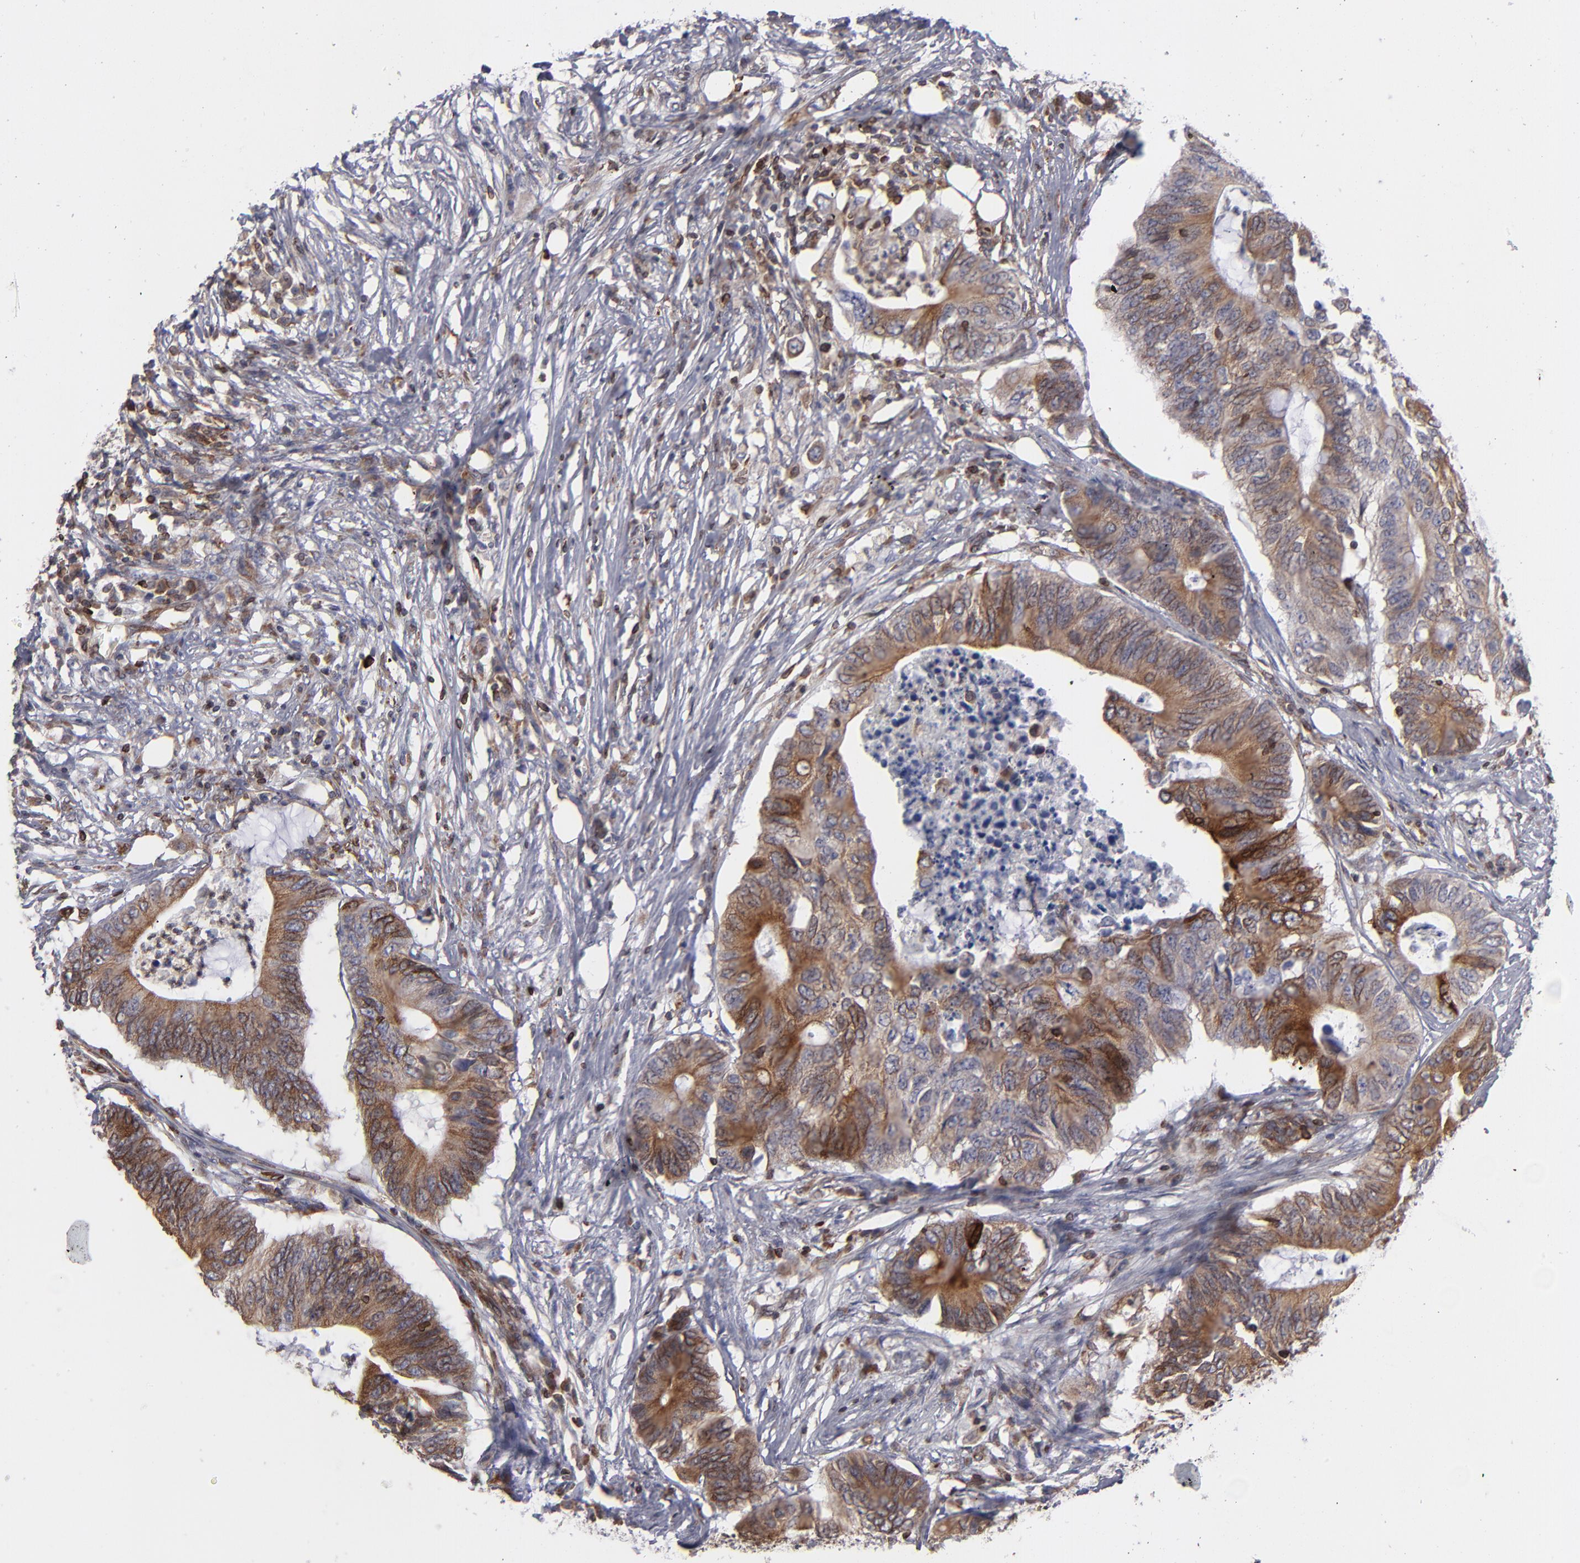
{"staining": {"intensity": "moderate", "quantity": ">75%", "location": "cytoplasmic/membranous"}, "tissue": "colorectal cancer", "cell_type": "Tumor cells", "image_type": "cancer", "snomed": [{"axis": "morphology", "description": "Adenocarcinoma, NOS"}, {"axis": "topography", "description": "Colon"}], "caption": "A brown stain labels moderate cytoplasmic/membranous positivity of a protein in adenocarcinoma (colorectal) tumor cells. The staining was performed using DAB (3,3'-diaminobenzidine), with brown indicating positive protein expression. Nuclei are stained blue with hematoxylin.", "gene": "TMX1", "patient": {"sex": "male", "age": 71}}